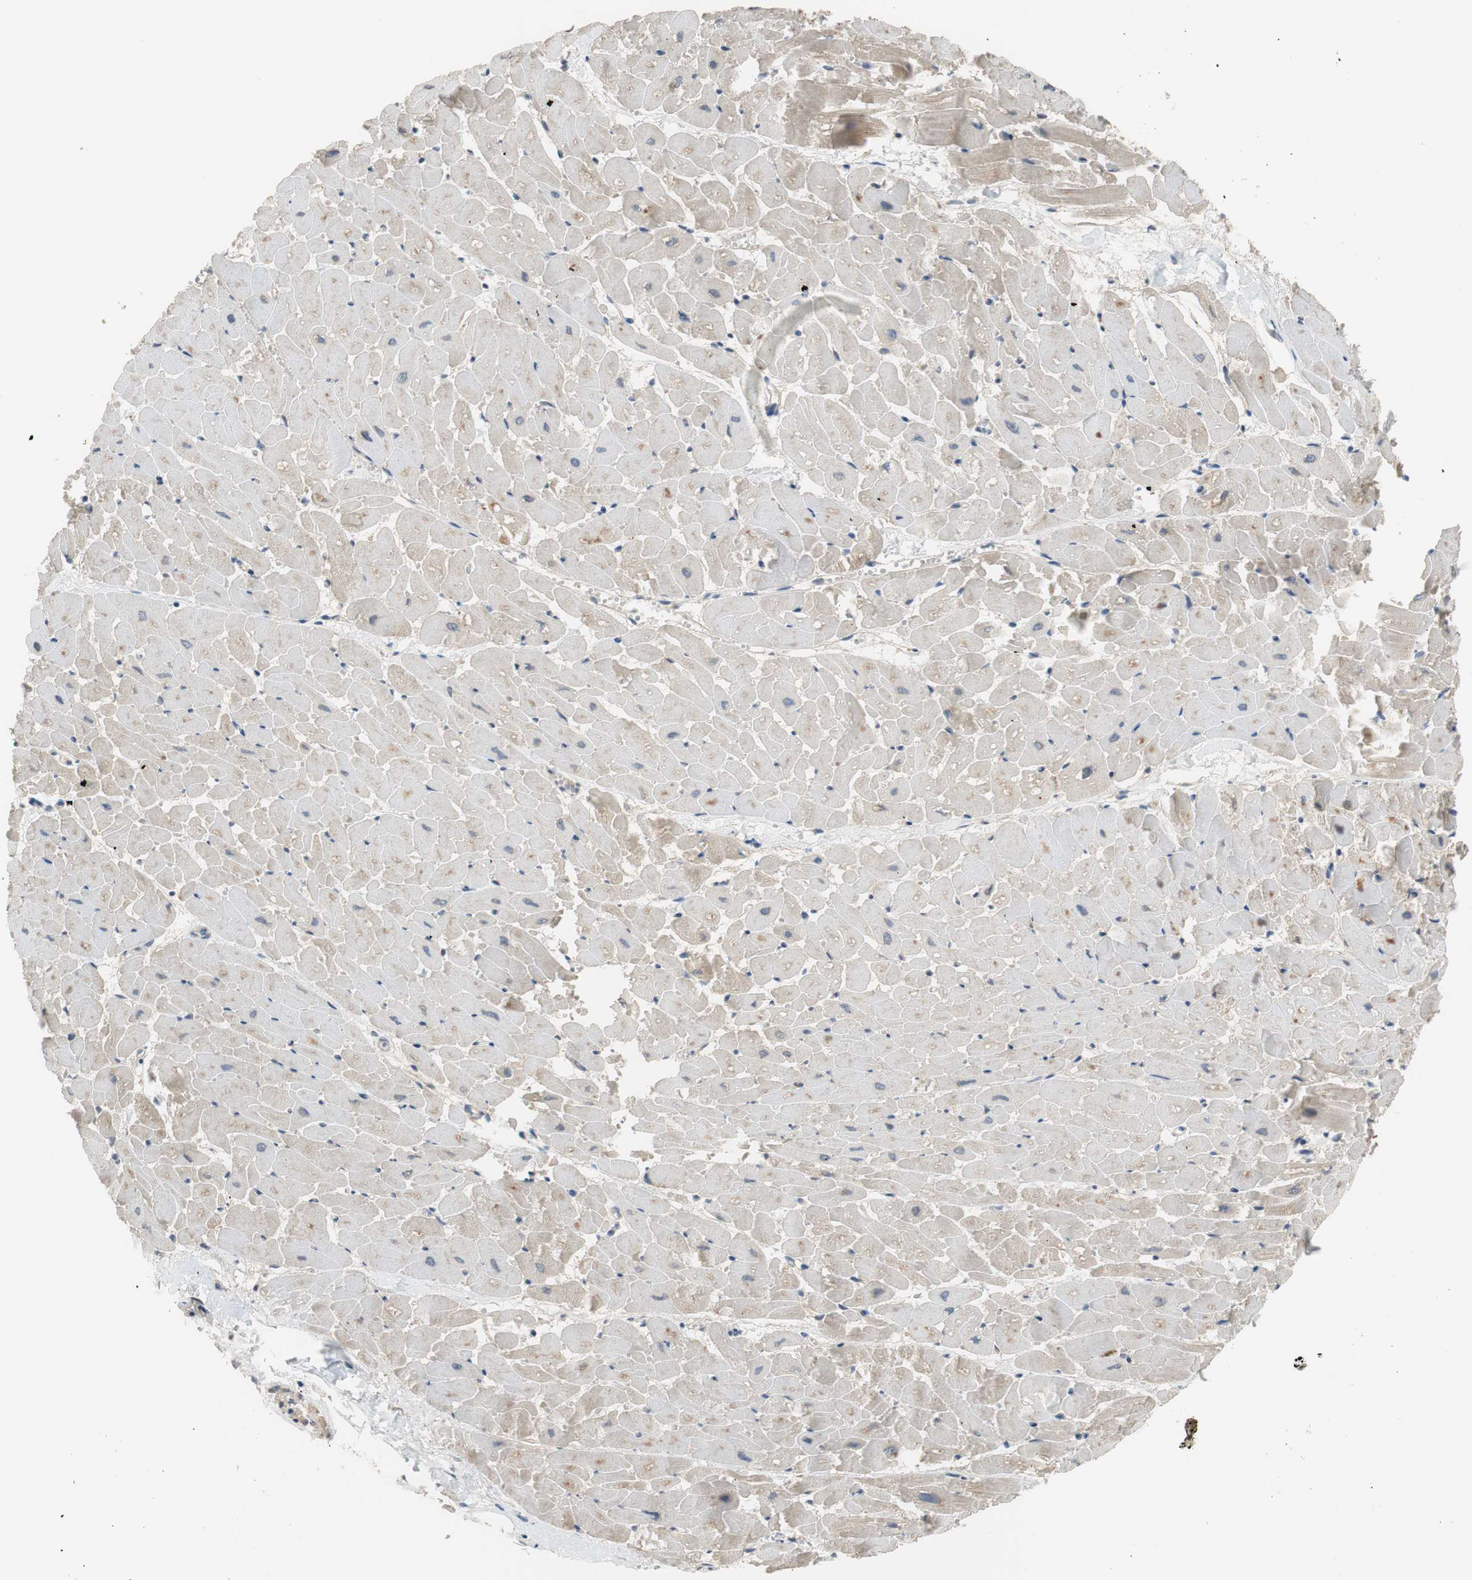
{"staining": {"intensity": "weak", "quantity": "25%-75%", "location": "cytoplasmic/membranous"}, "tissue": "heart muscle", "cell_type": "Cardiomyocytes", "image_type": "normal", "snomed": [{"axis": "morphology", "description": "Normal tissue, NOS"}, {"axis": "topography", "description": "Heart"}], "caption": "Protein expression analysis of unremarkable human heart muscle reveals weak cytoplasmic/membranous expression in approximately 25%-75% of cardiomyocytes.", "gene": "C4A", "patient": {"sex": "female", "age": 19}}